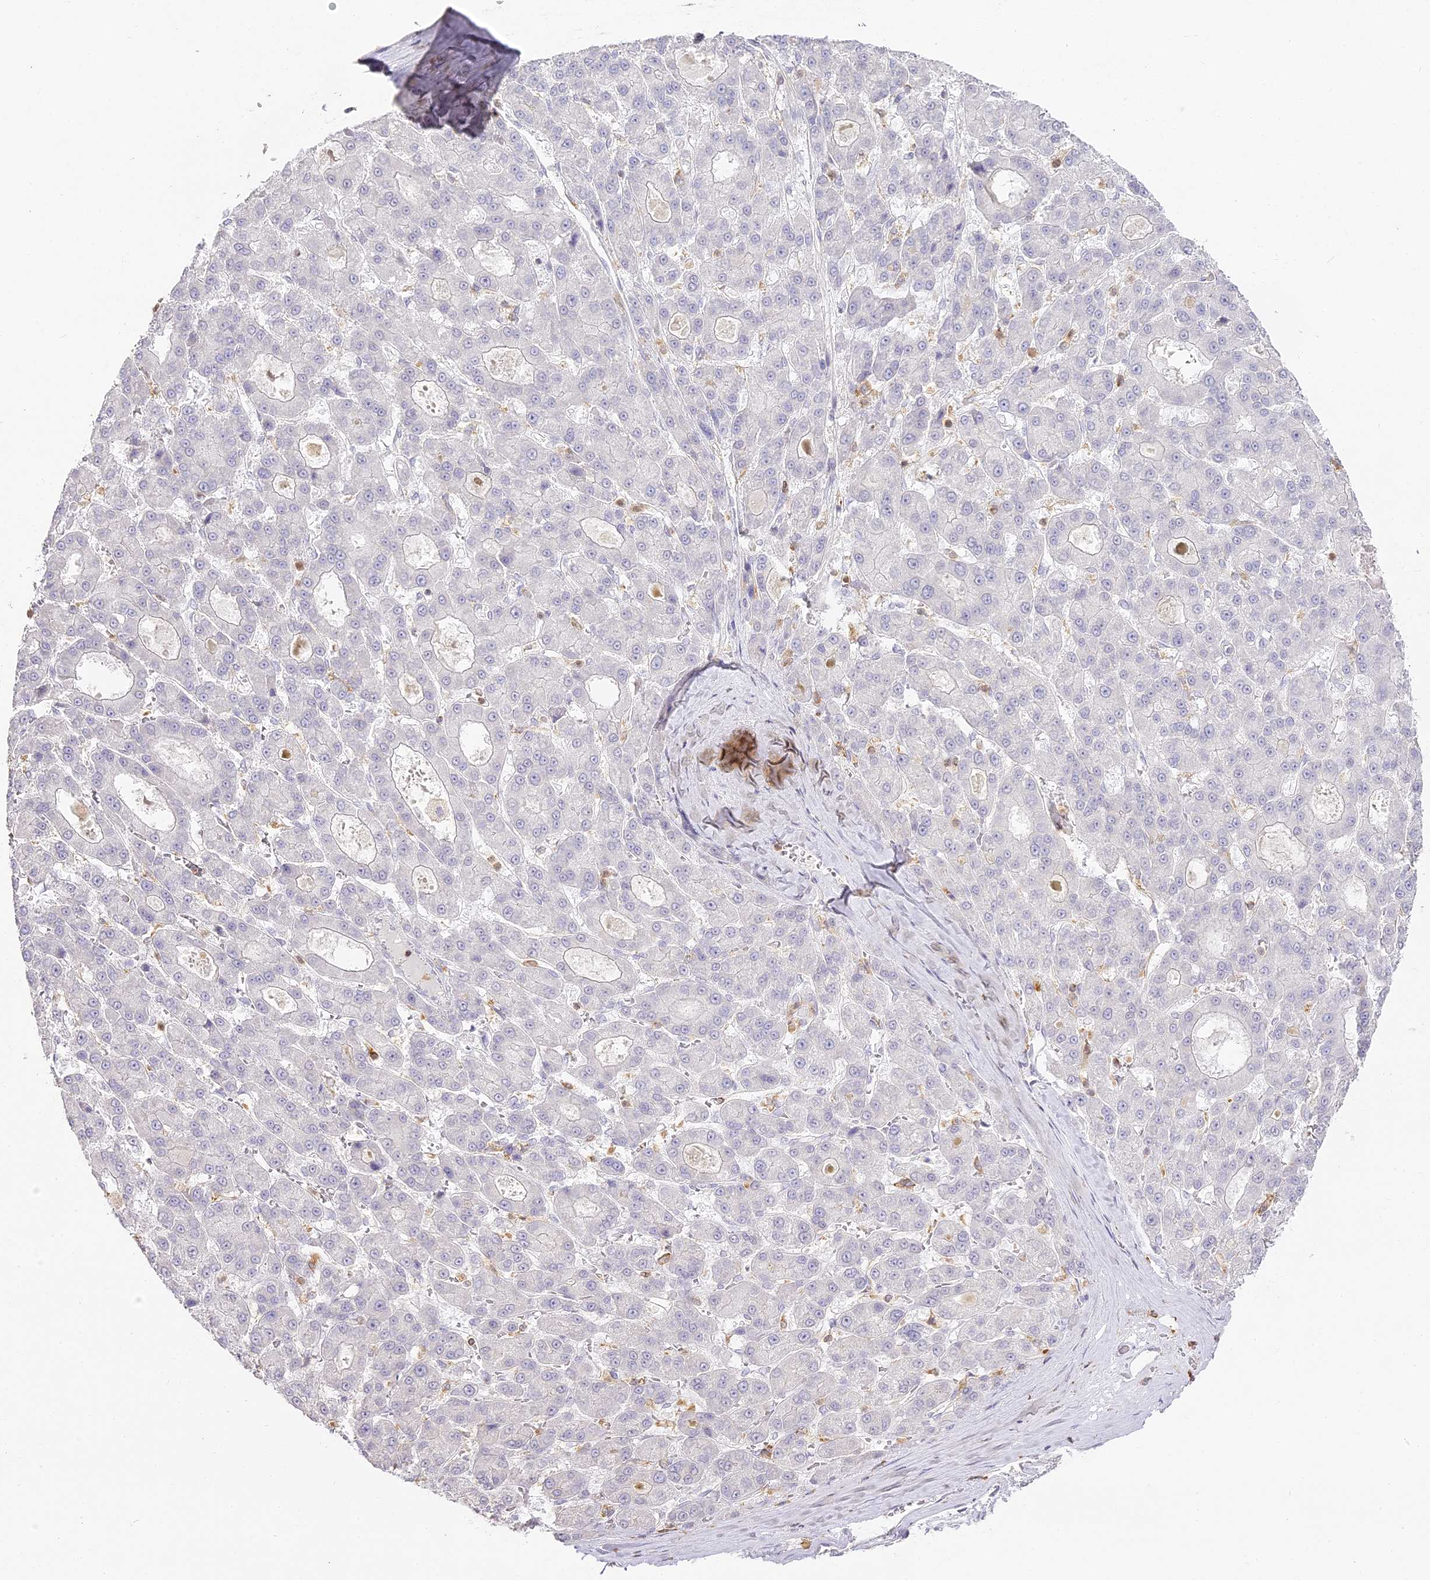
{"staining": {"intensity": "negative", "quantity": "none", "location": "none"}, "tissue": "liver cancer", "cell_type": "Tumor cells", "image_type": "cancer", "snomed": [{"axis": "morphology", "description": "Carcinoma, Hepatocellular, NOS"}, {"axis": "topography", "description": "Liver"}], "caption": "A histopathology image of liver cancer (hepatocellular carcinoma) stained for a protein shows no brown staining in tumor cells.", "gene": "DOCK2", "patient": {"sex": "male", "age": 70}}